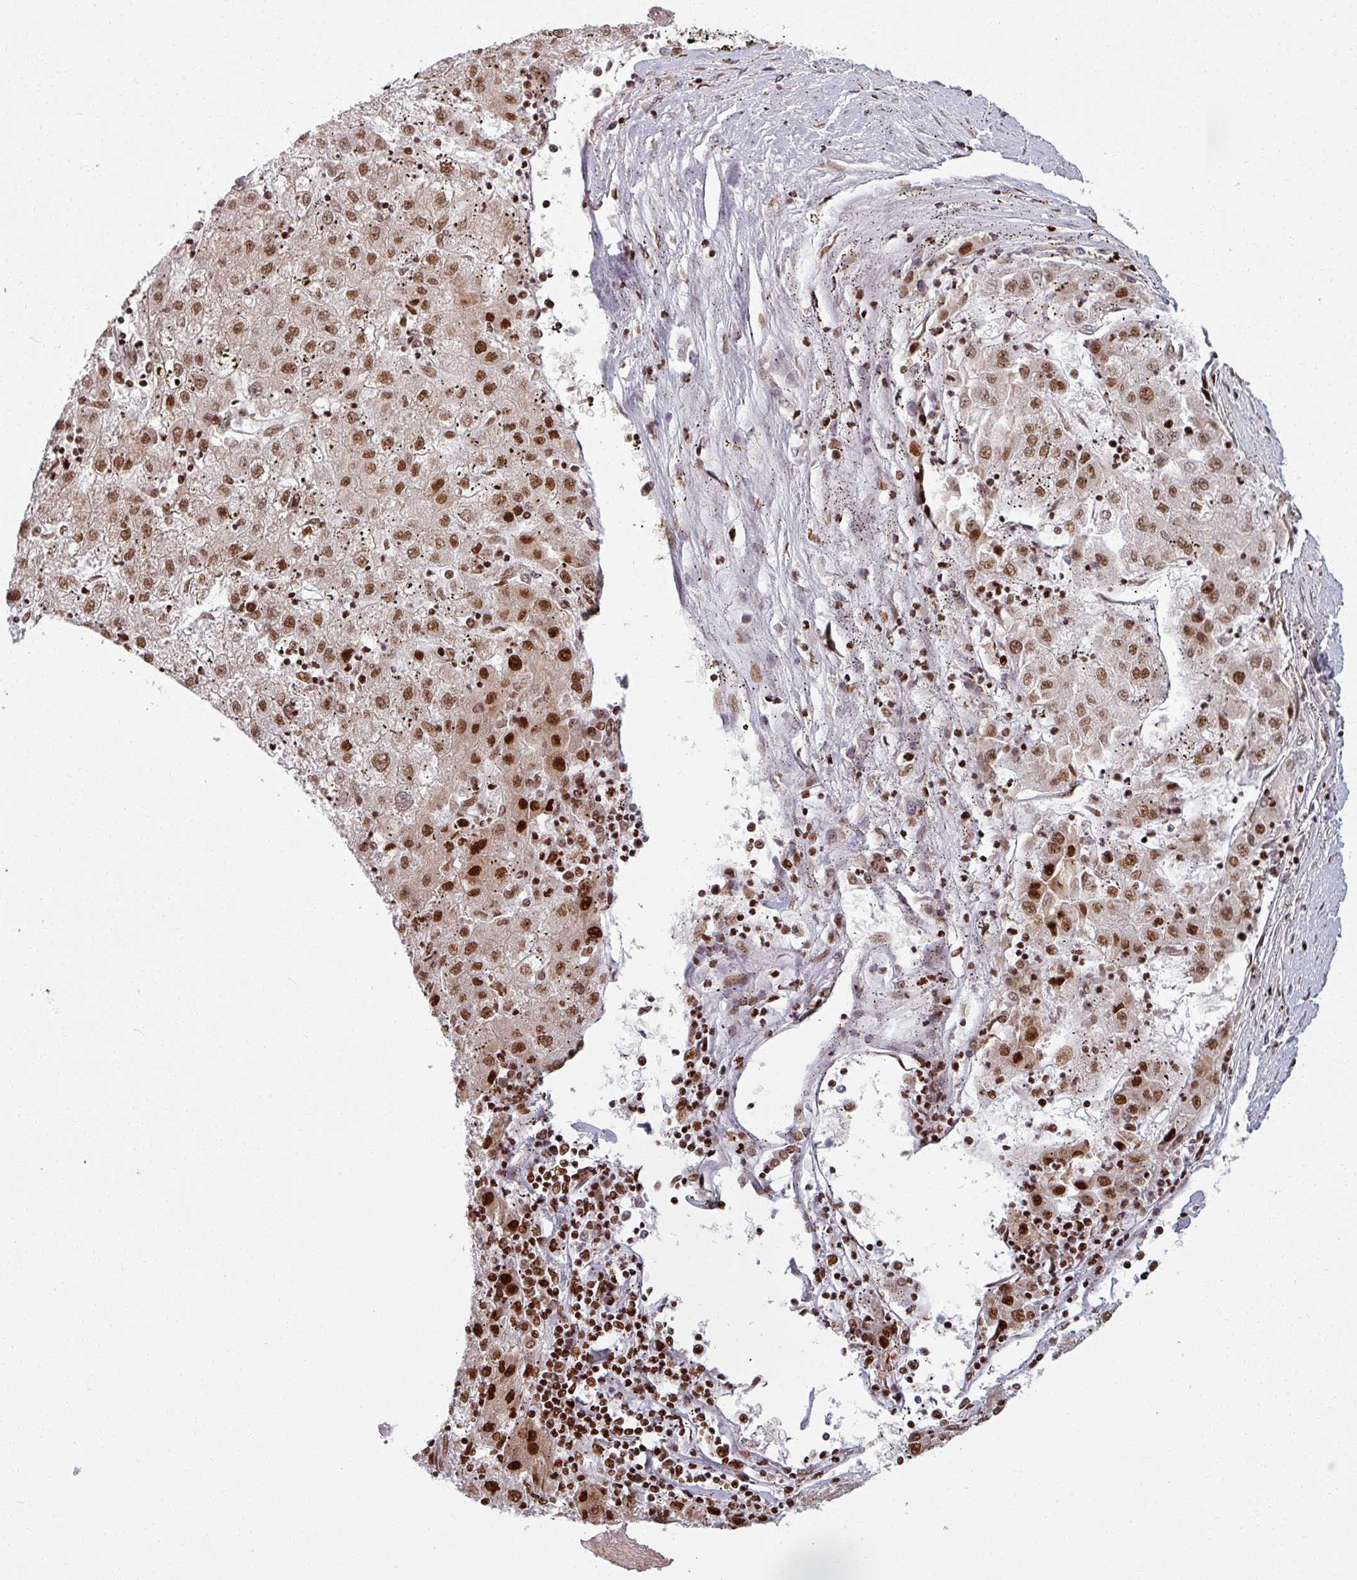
{"staining": {"intensity": "moderate", "quantity": "25%-75%", "location": "nuclear"}, "tissue": "liver cancer", "cell_type": "Tumor cells", "image_type": "cancer", "snomed": [{"axis": "morphology", "description": "Carcinoma, Hepatocellular, NOS"}, {"axis": "topography", "description": "Liver"}], "caption": "There is medium levels of moderate nuclear positivity in tumor cells of liver cancer, as demonstrated by immunohistochemical staining (brown color).", "gene": "NCOR1", "patient": {"sex": "male", "age": 72}}